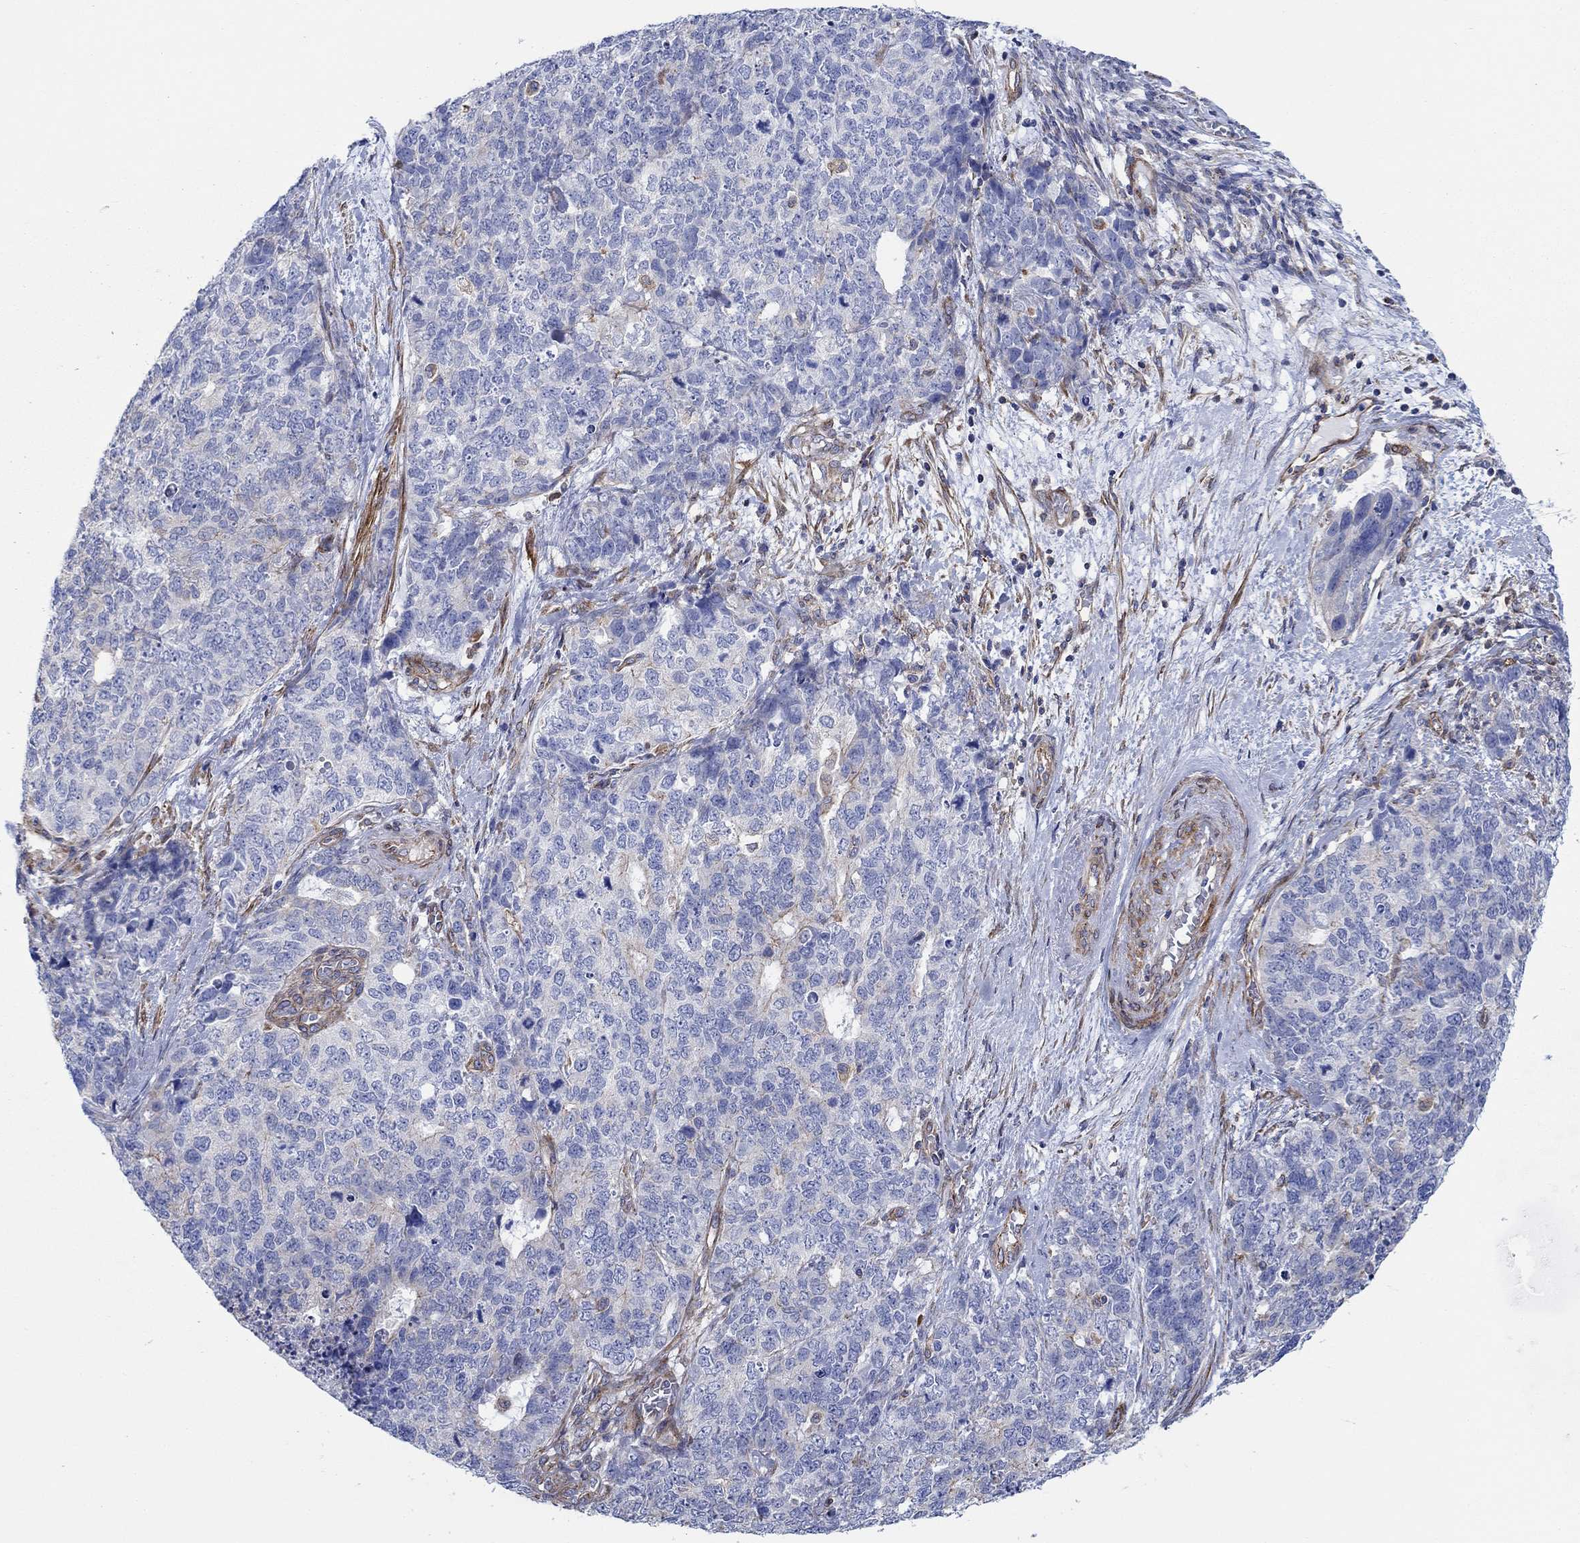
{"staining": {"intensity": "negative", "quantity": "none", "location": "none"}, "tissue": "cervical cancer", "cell_type": "Tumor cells", "image_type": "cancer", "snomed": [{"axis": "morphology", "description": "Squamous cell carcinoma, NOS"}, {"axis": "topography", "description": "Cervix"}], "caption": "Human cervical cancer (squamous cell carcinoma) stained for a protein using immunohistochemistry reveals no staining in tumor cells.", "gene": "FMN1", "patient": {"sex": "female", "age": 63}}